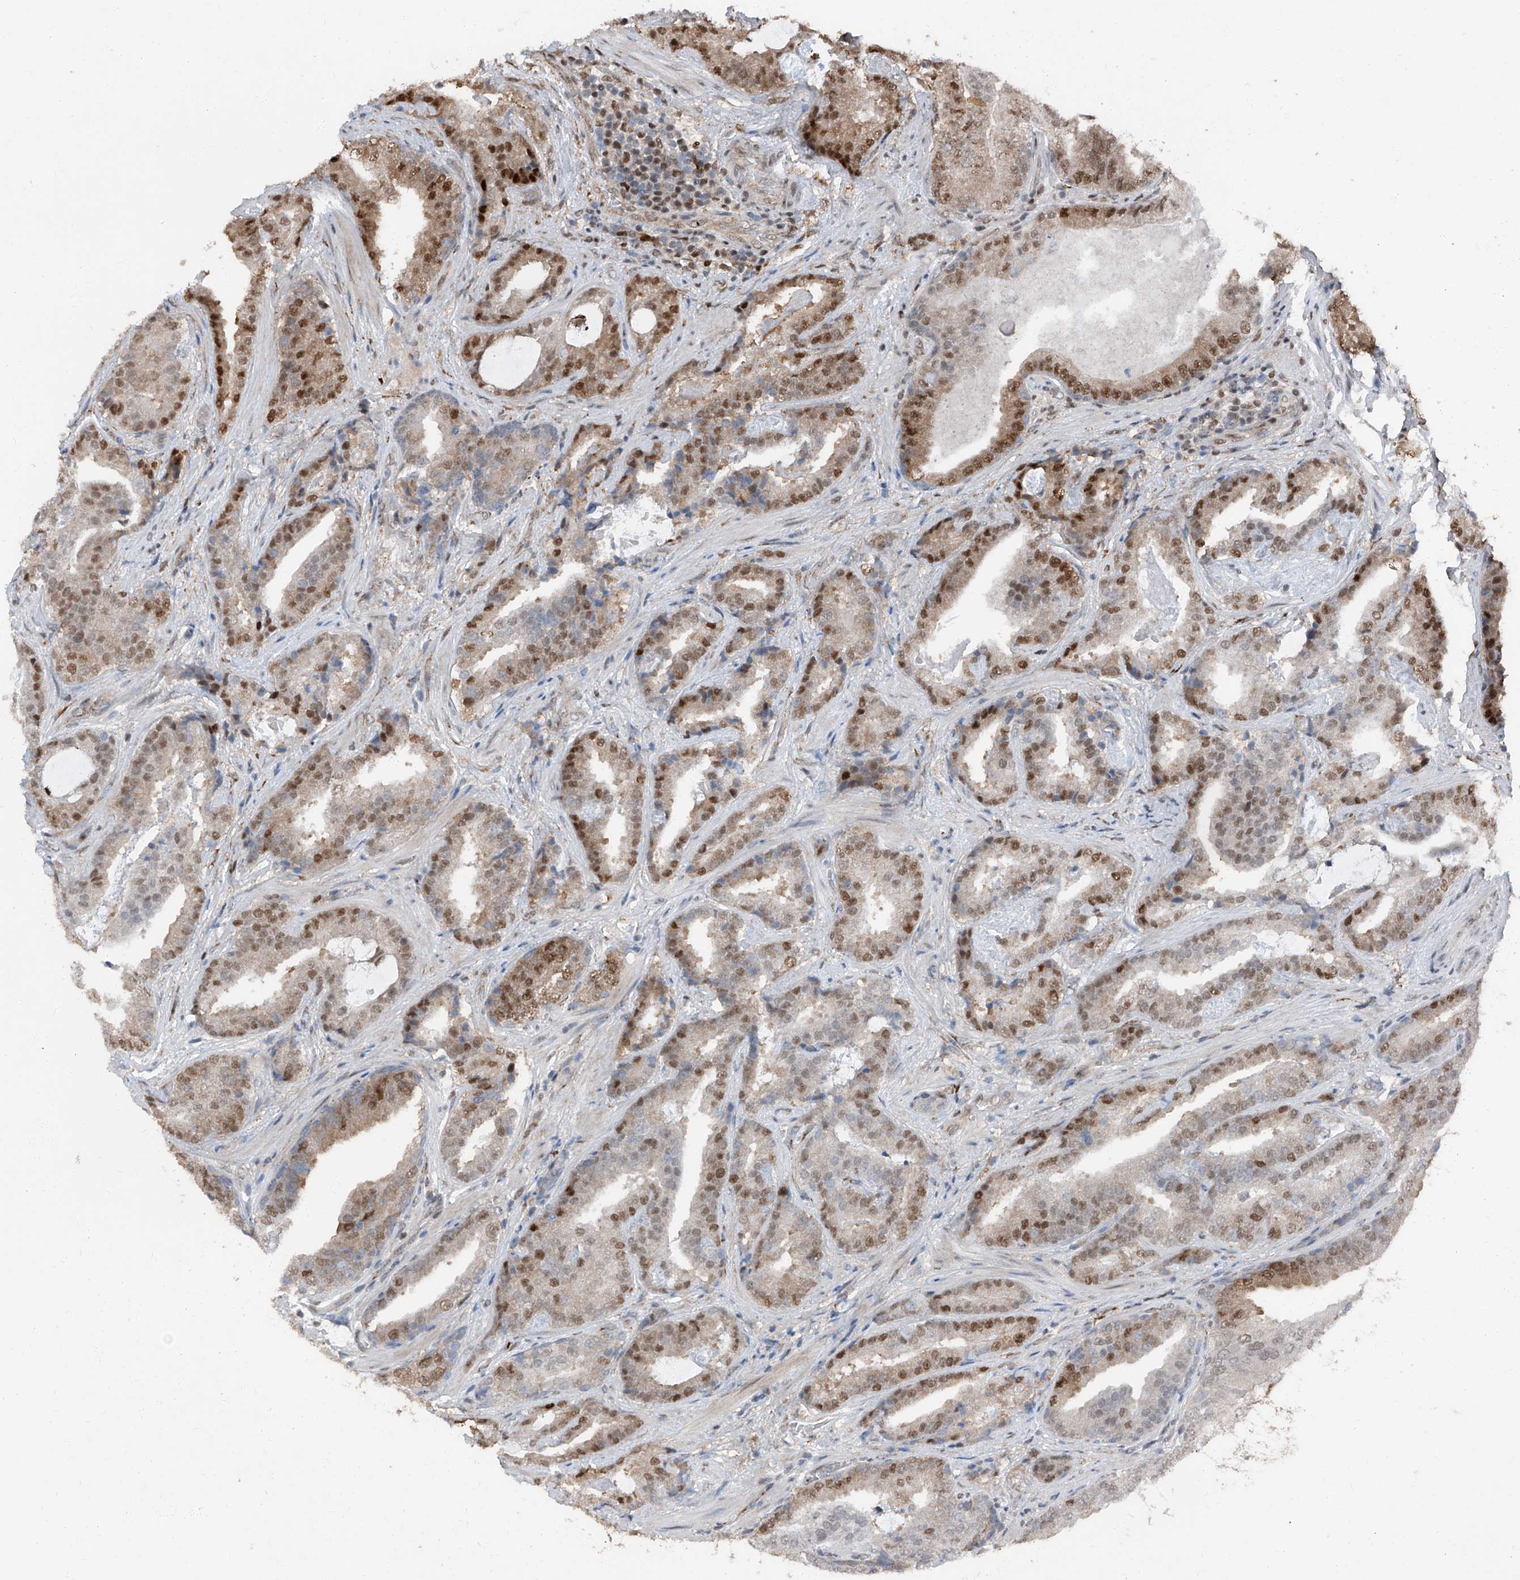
{"staining": {"intensity": "moderate", "quantity": ">75%", "location": "nuclear"}, "tissue": "prostate cancer", "cell_type": "Tumor cells", "image_type": "cancer", "snomed": [{"axis": "morphology", "description": "Adenocarcinoma, Low grade"}, {"axis": "topography", "description": "Prostate"}], "caption": "This image displays immunohistochemistry staining of prostate cancer, with medium moderate nuclear expression in about >75% of tumor cells.", "gene": "FKBP5", "patient": {"sex": "male", "age": 67}}